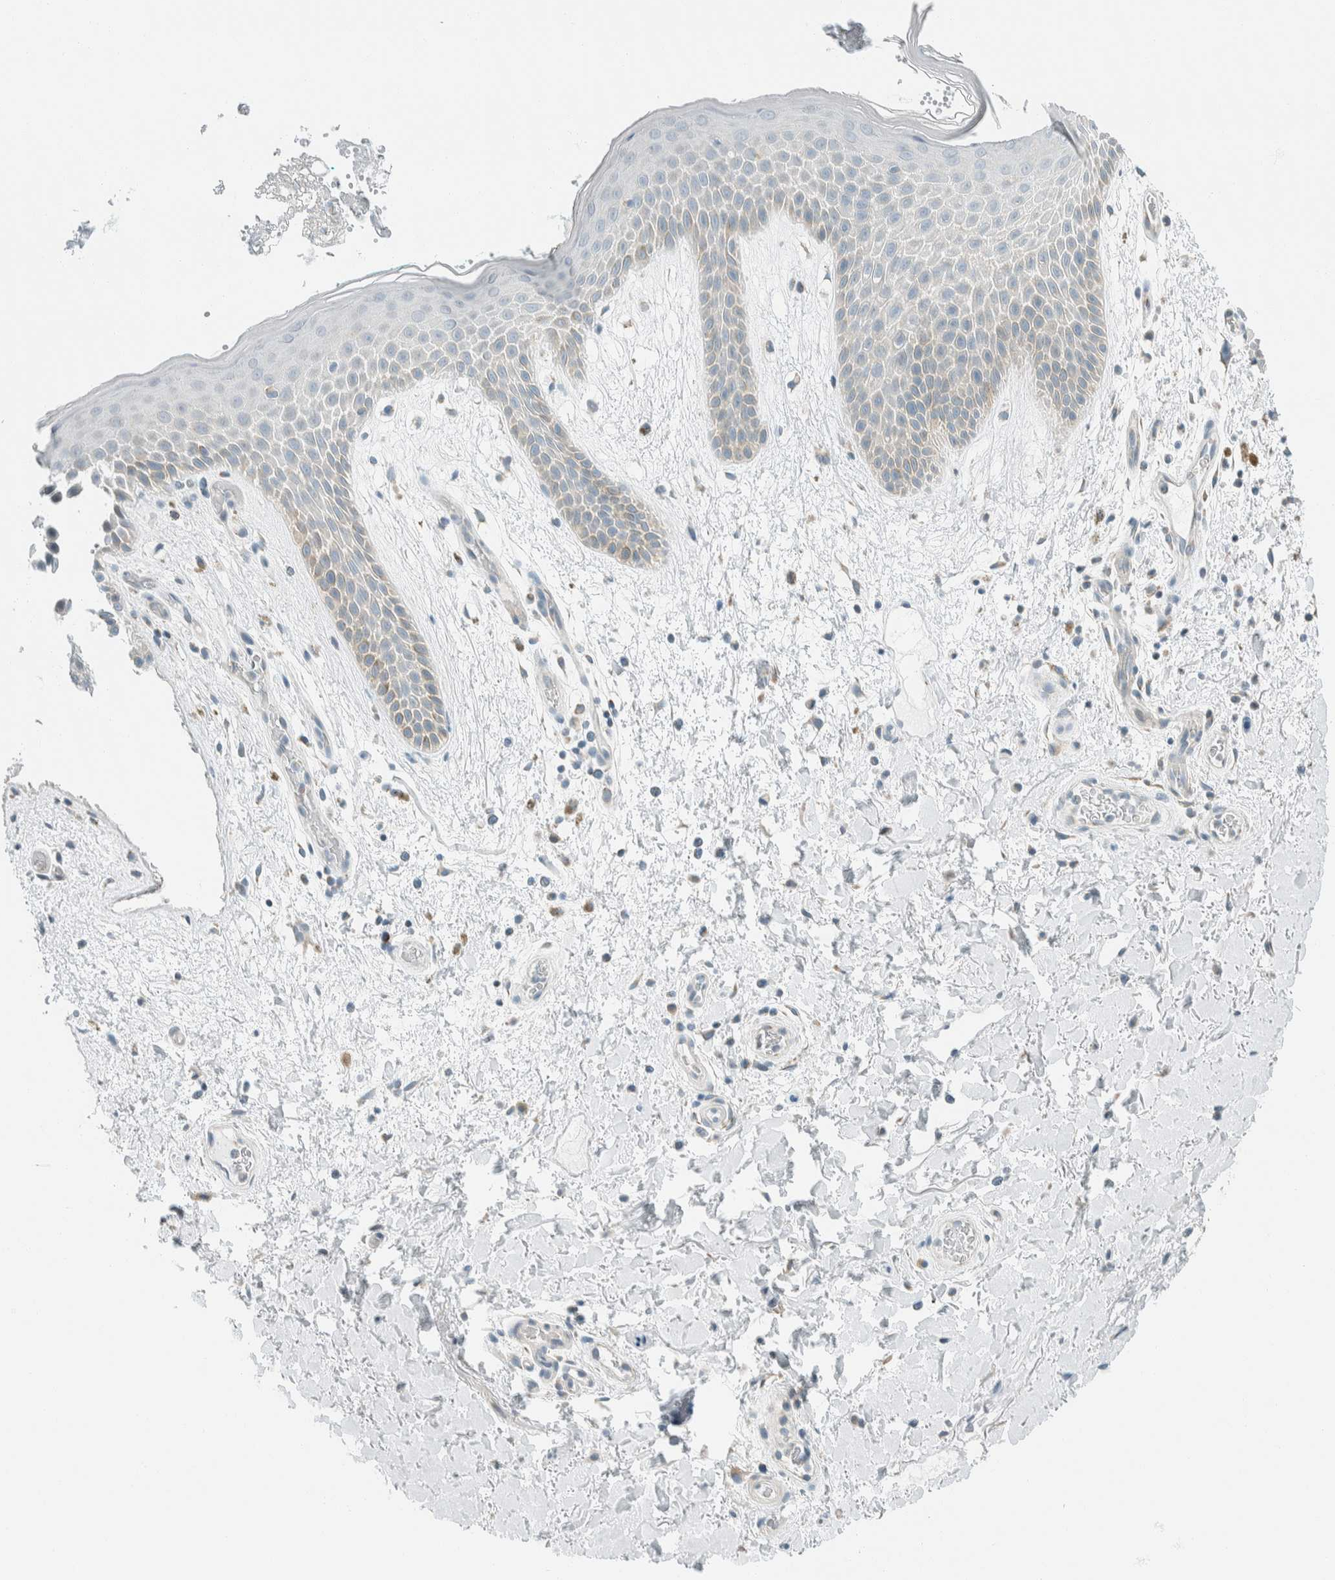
{"staining": {"intensity": "weak", "quantity": "<25%", "location": "cytoplasmic/membranous"}, "tissue": "skin", "cell_type": "Epidermal cells", "image_type": "normal", "snomed": [{"axis": "morphology", "description": "Normal tissue, NOS"}, {"axis": "topography", "description": "Anal"}], "caption": "Epidermal cells show no significant protein staining in normal skin. The staining is performed using DAB (3,3'-diaminobenzidine) brown chromogen with nuclei counter-stained in using hematoxylin.", "gene": "AARSD1", "patient": {"sex": "male", "age": 74}}